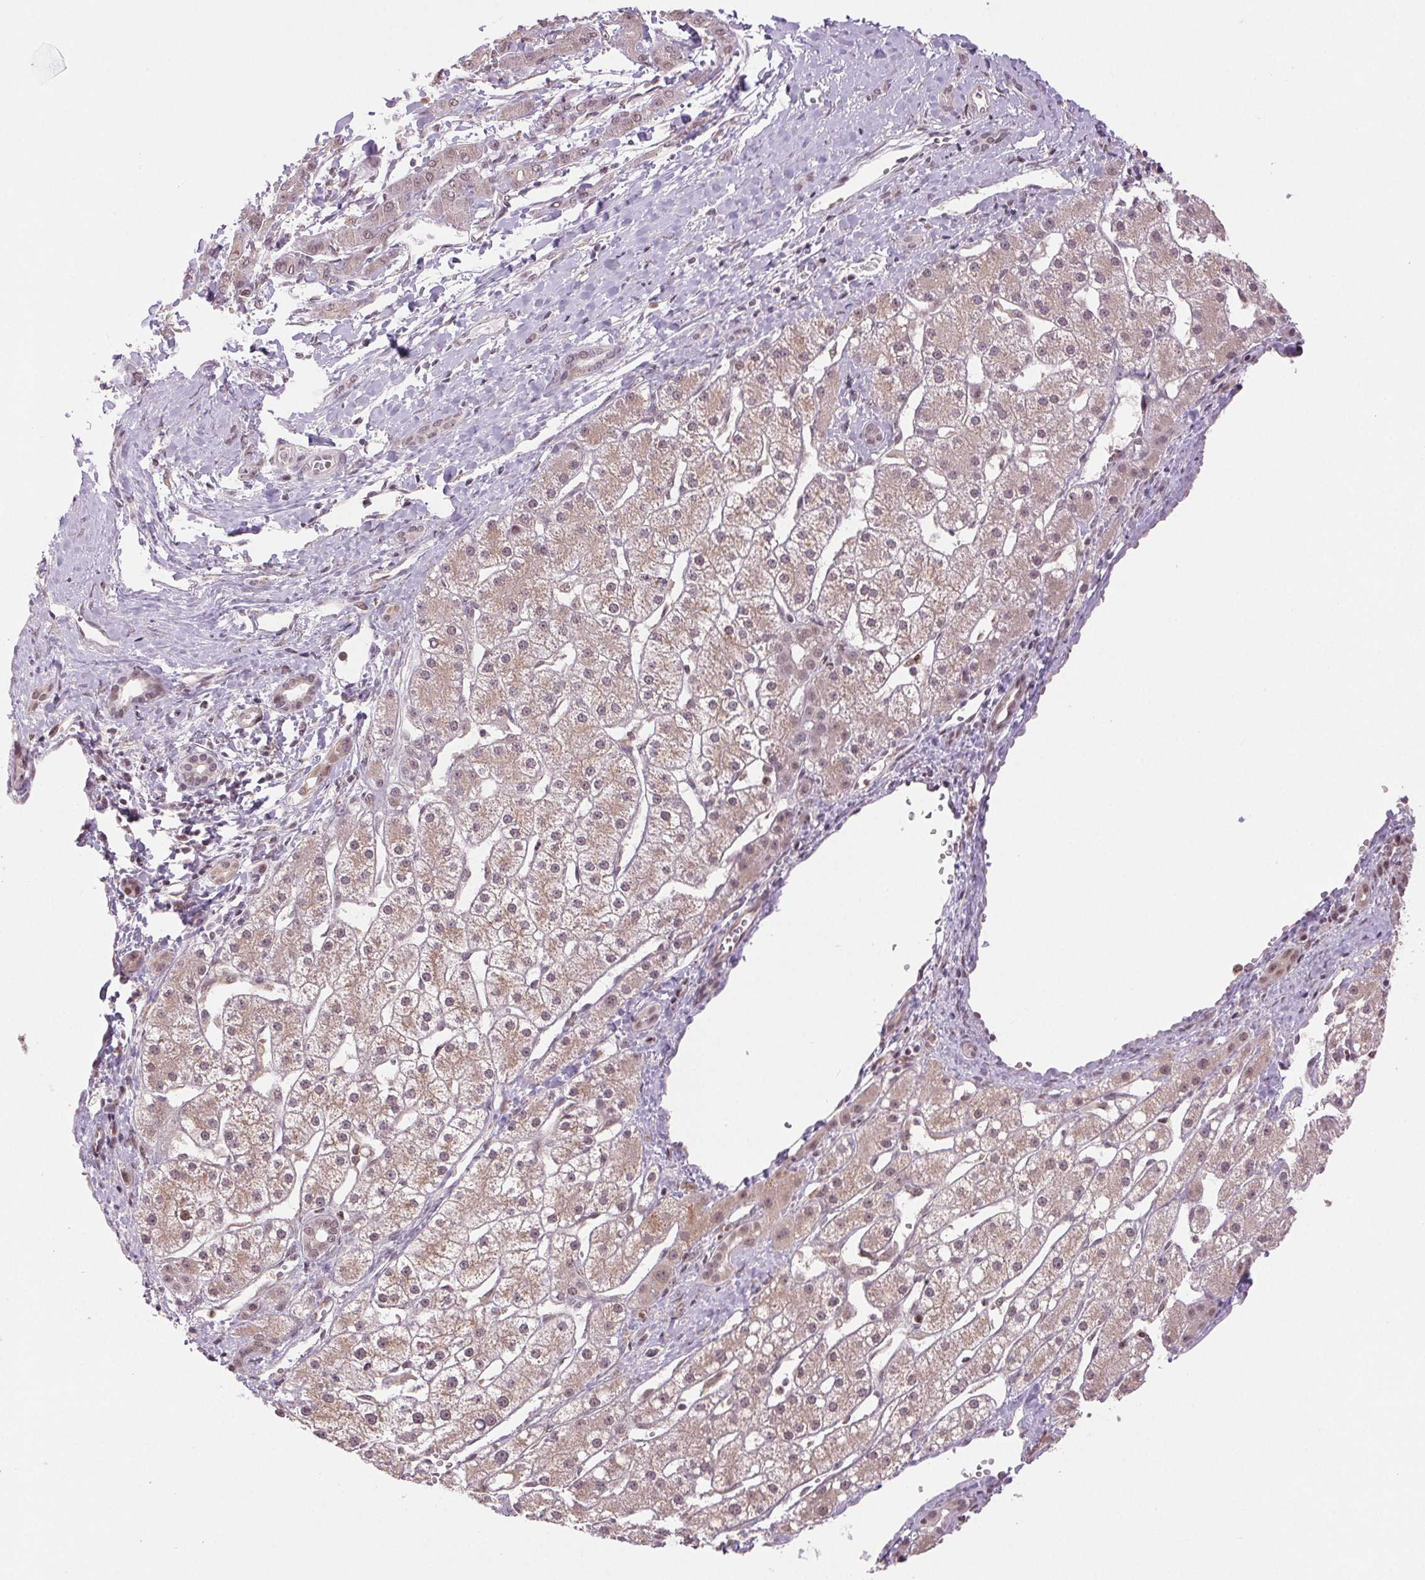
{"staining": {"intensity": "weak", "quantity": "25%-75%", "location": "cytoplasmic/membranous,nuclear"}, "tissue": "liver cancer", "cell_type": "Tumor cells", "image_type": "cancer", "snomed": [{"axis": "morphology", "description": "Carcinoma, Hepatocellular, NOS"}, {"axis": "topography", "description": "Liver"}], "caption": "Tumor cells exhibit weak cytoplasmic/membranous and nuclear staining in about 25%-75% of cells in liver hepatocellular carcinoma. Nuclei are stained in blue.", "gene": "GRHL3", "patient": {"sex": "male", "age": 67}}